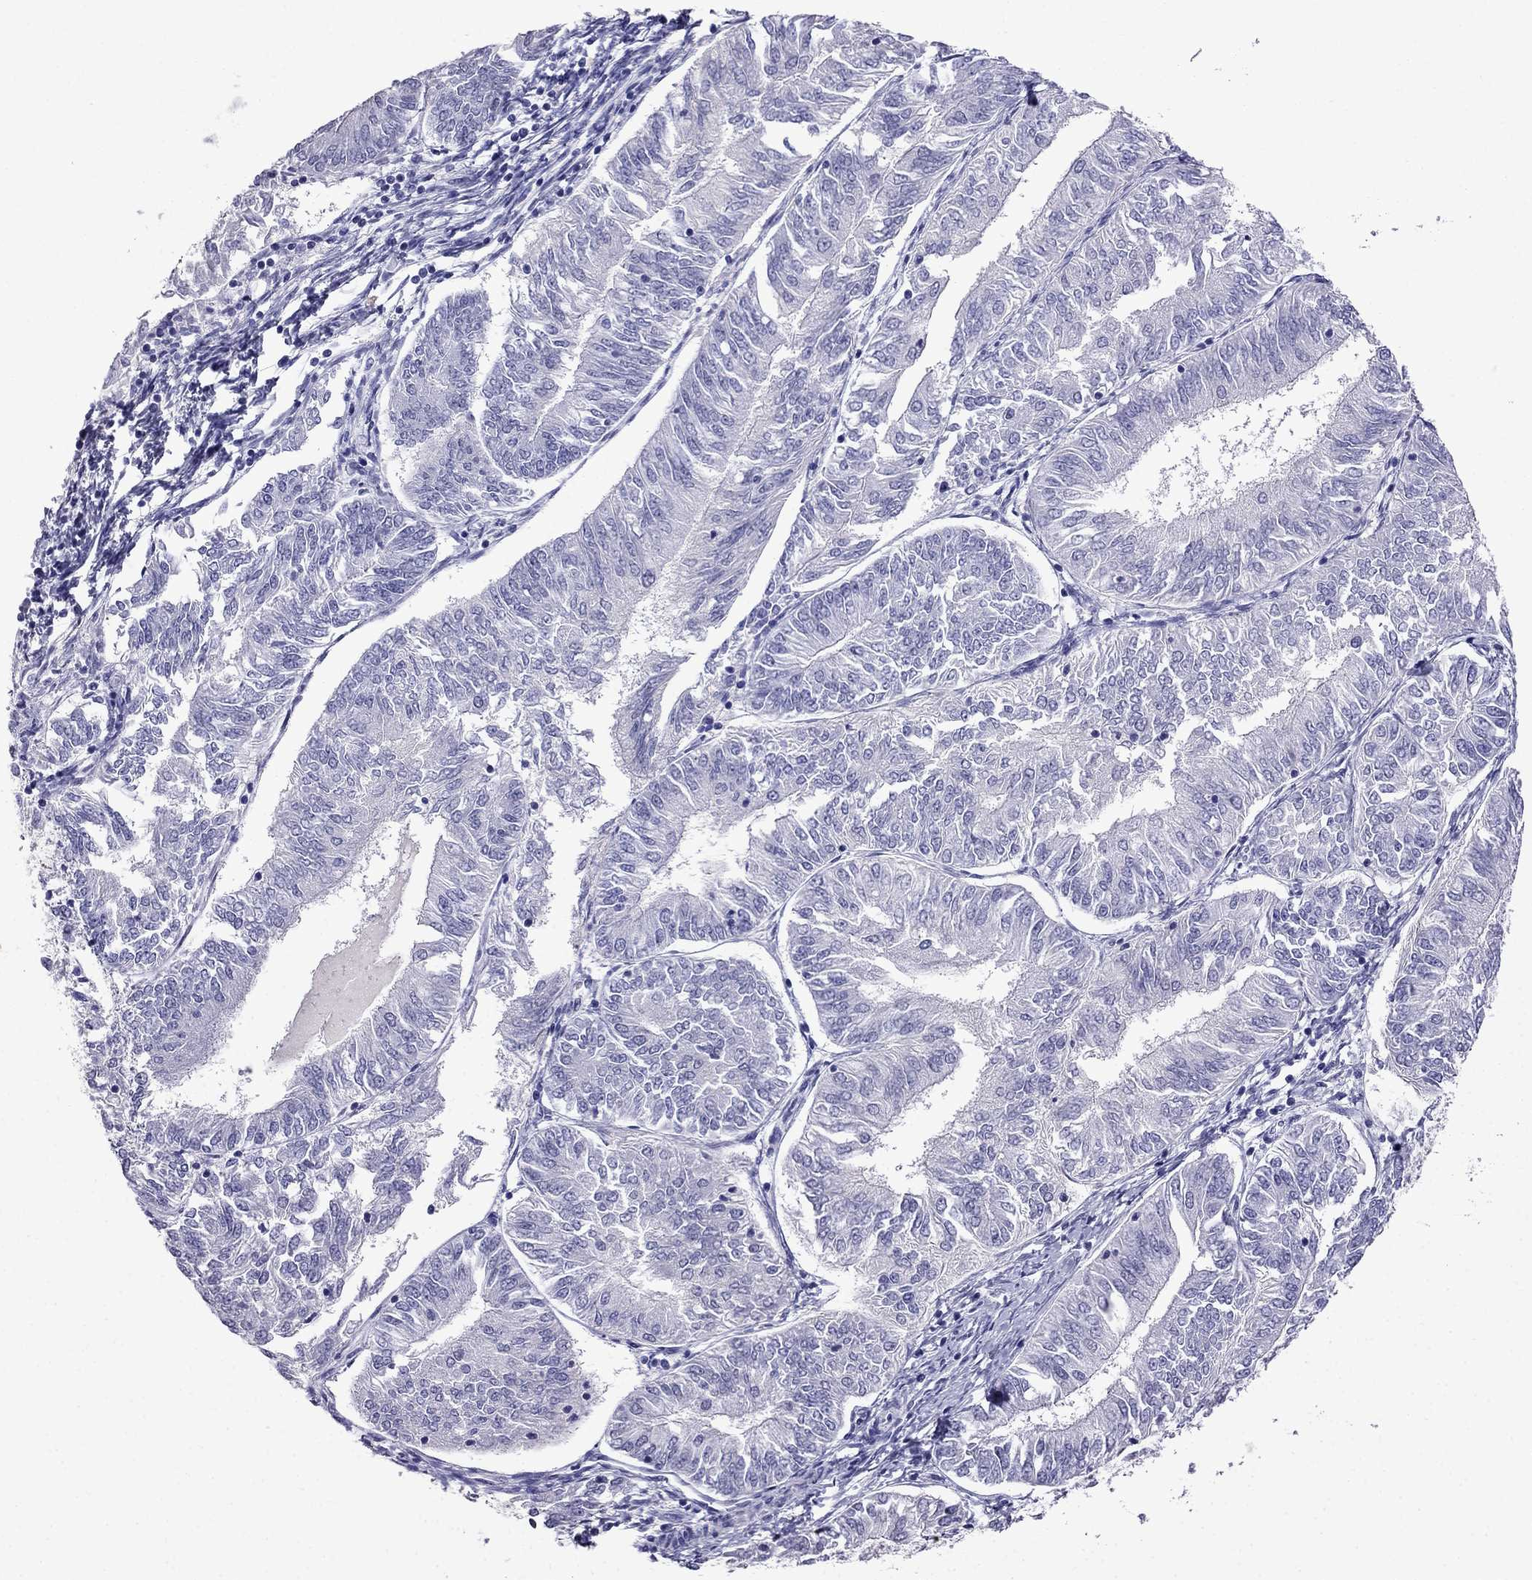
{"staining": {"intensity": "negative", "quantity": "none", "location": "none"}, "tissue": "endometrial cancer", "cell_type": "Tumor cells", "image_type": "cancer", "snomed": [{"axis": "morphology", "description": "Adenocarcinoma, NOS"}, {"axis": "topography", "description": "Endometrium"}], "caption": "This histopathology image is of adenocarcinoma (endometrial) stained with IHC to label a protein in brown with the nuclei are counter-stained blue. There is no expression in tumor cells.", "gene": "SCNN1D", "patient": {"sex": "female", "age": 58}}